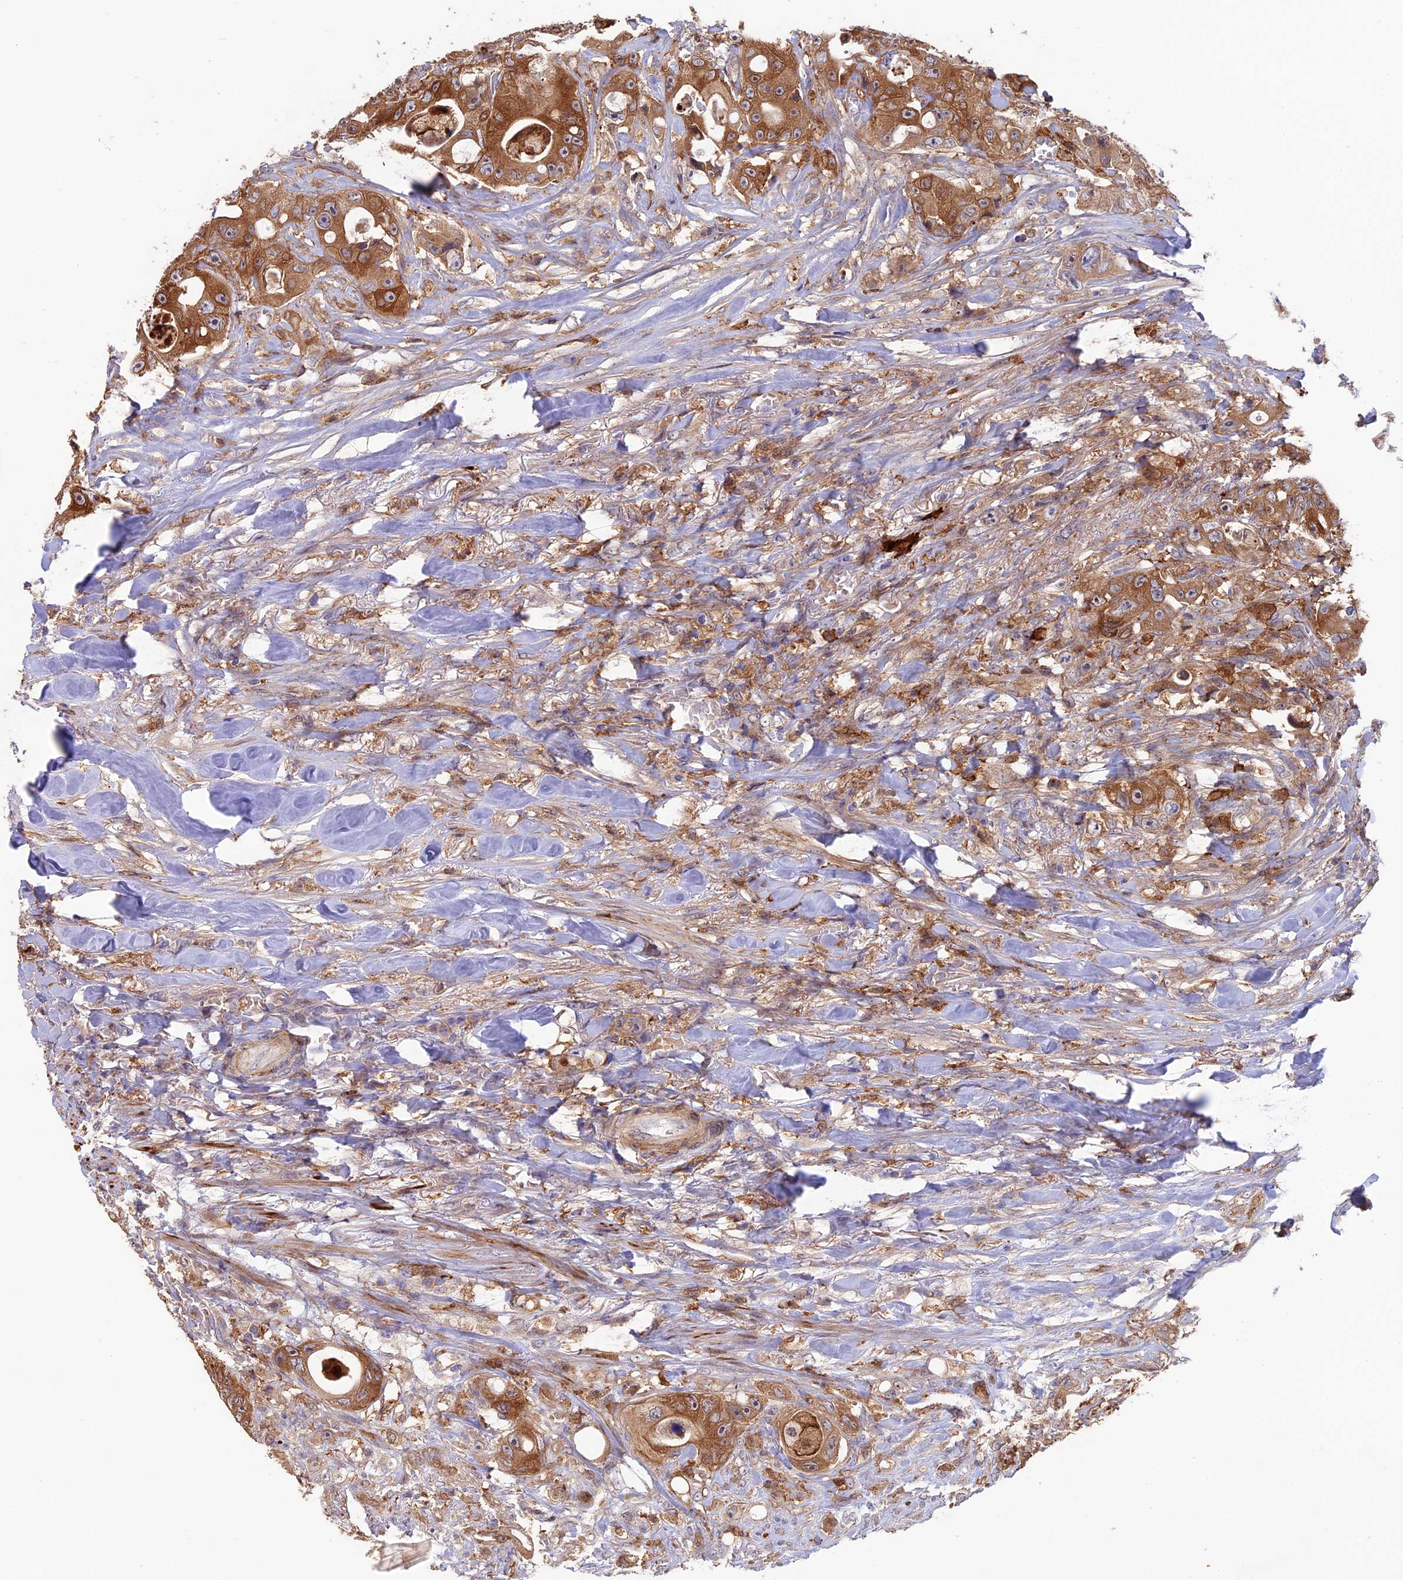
{"staining": {"intensity": "strong", "quantity": ">75%", "location": "cytoplasmic/membranous"}, "tissue": "colorectal cancer", "cell_type": "Tumor cells", "image_type": "cancer", "snomed": [{"axis": "morphology", "description": "Adenocarcinoma, NOS"}, {"axis": "topography", "description": "Colon"}], "caption": "Immunohistochemistry of colorectal adenocarcinoma reveals high levels of strong cytoplasmic/membranous staining in about >75% of tumor cells.", "gene": "FERMT1", "patient": {"sex": "female", "age": 46}}